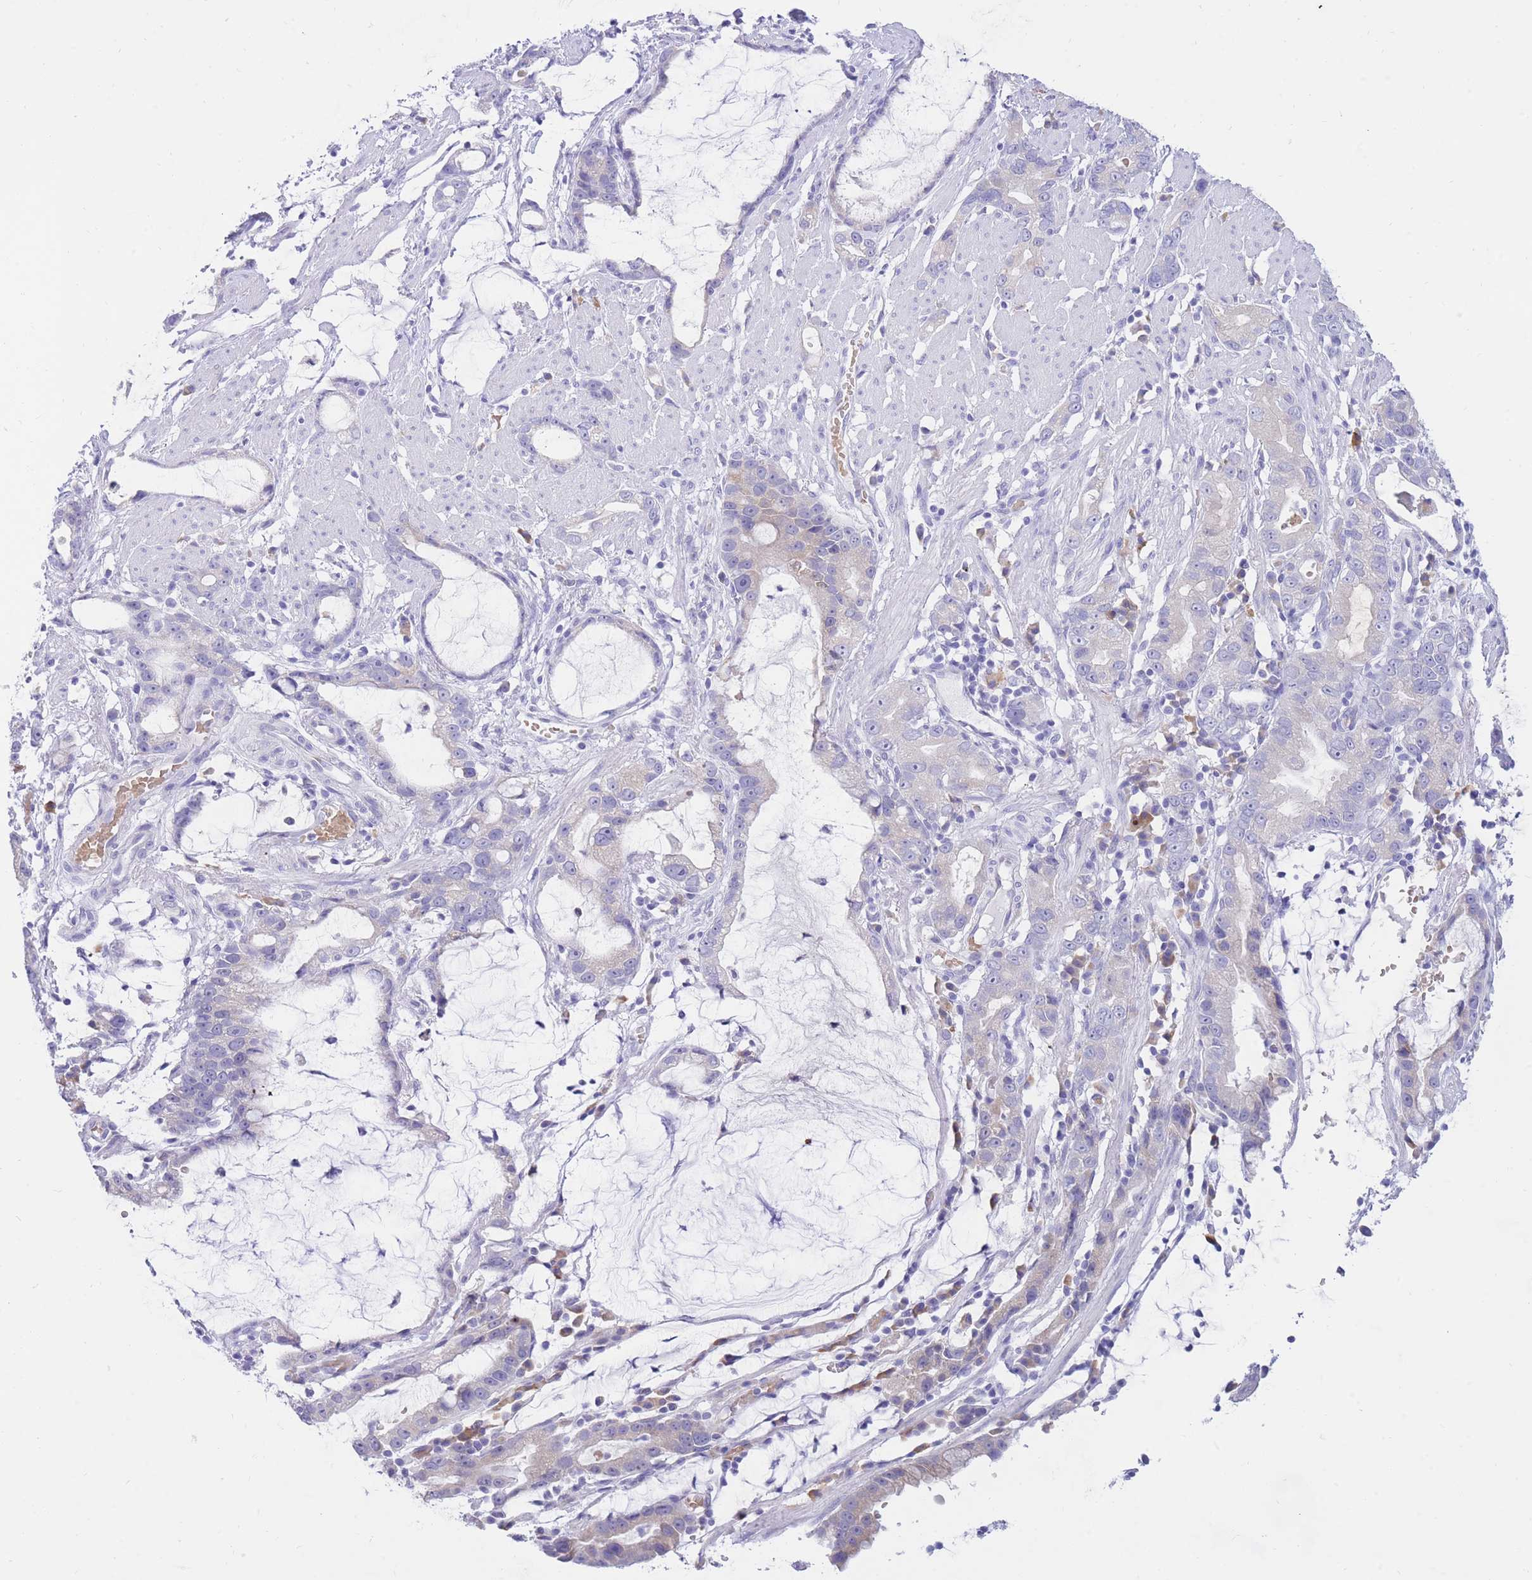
{"staining": {"intensity": "negative", "quantity": "none", "location": "none"}, "tissue": "stomach cancer", "cell_type": "Tumor cells", "image_type": "cancer", "snomed": [{"axis": "morphology", "description": "Adenocarcinoma, NOS"}, {"axis": "topography", "description": "Stomach"}], "caption": "Immunohistochemical staining of adenocarcinoma (stomach) displays no significant expression in tumor cells.", "gene": "SSUH2", "patient": {"sex": "male", "age": 55}}